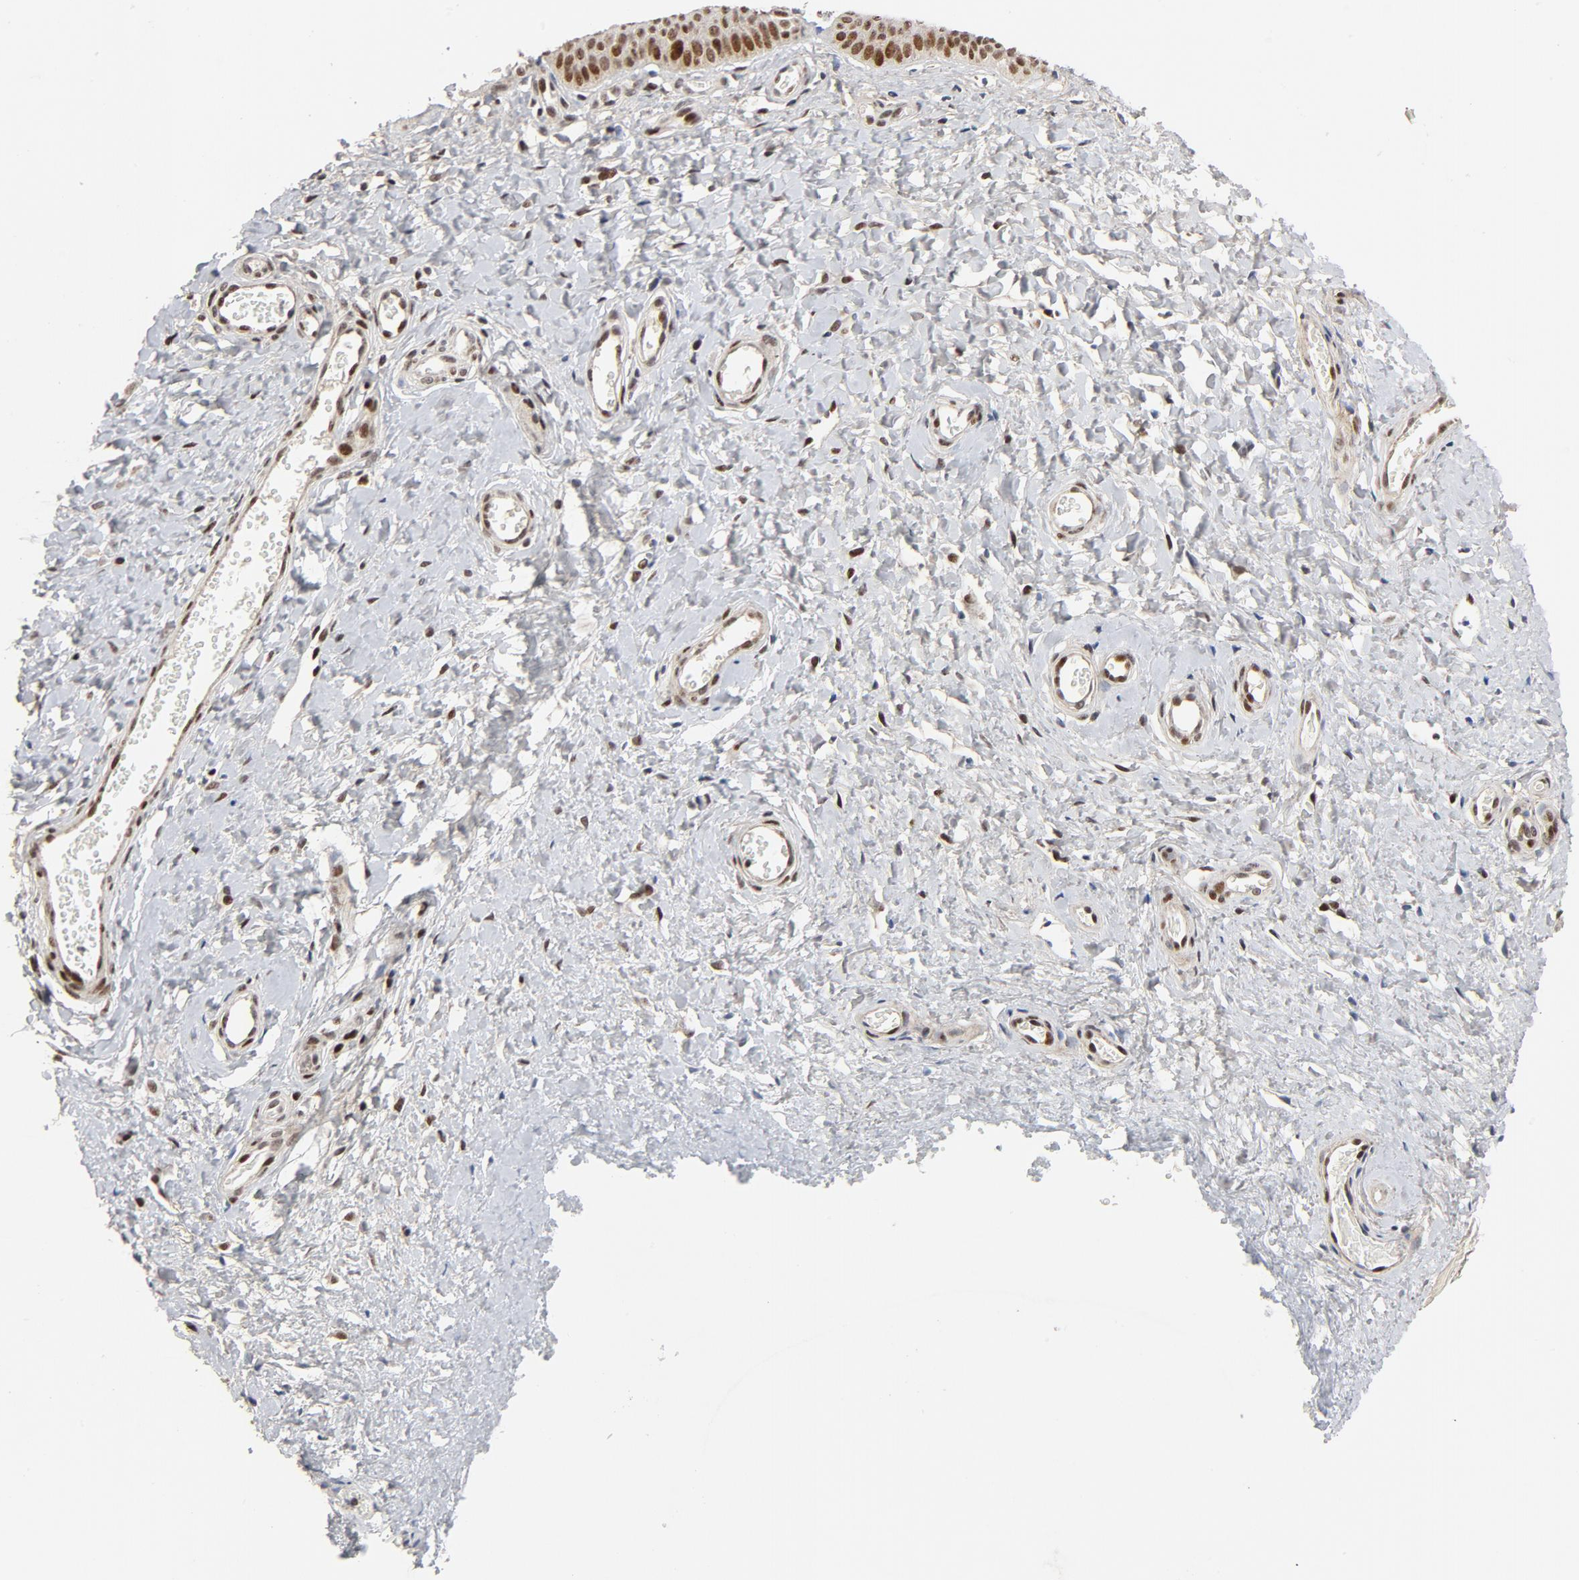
{"staining": {"intensity": "strong", "quantity": ">75%", "location": "nuclear"}, "tissue": "cervix", "cell_type": "Glandular cells", "image_type": "normal", "snomed": [{"axis": "morphology", "description": "Normal tissue, NOS"}, {"axis": "topography", "description": "Cervix"}], "caption": "Immunohistochemical staining of normal human cervix demonstrates >75% levels of strong nuclear protein staining in approximately >75% of glandular cells. (DAB IHC with brightfield microscopy, high magnification).", "gene": "GTF2I", "patient": {"sex": "female", "age": 55}}